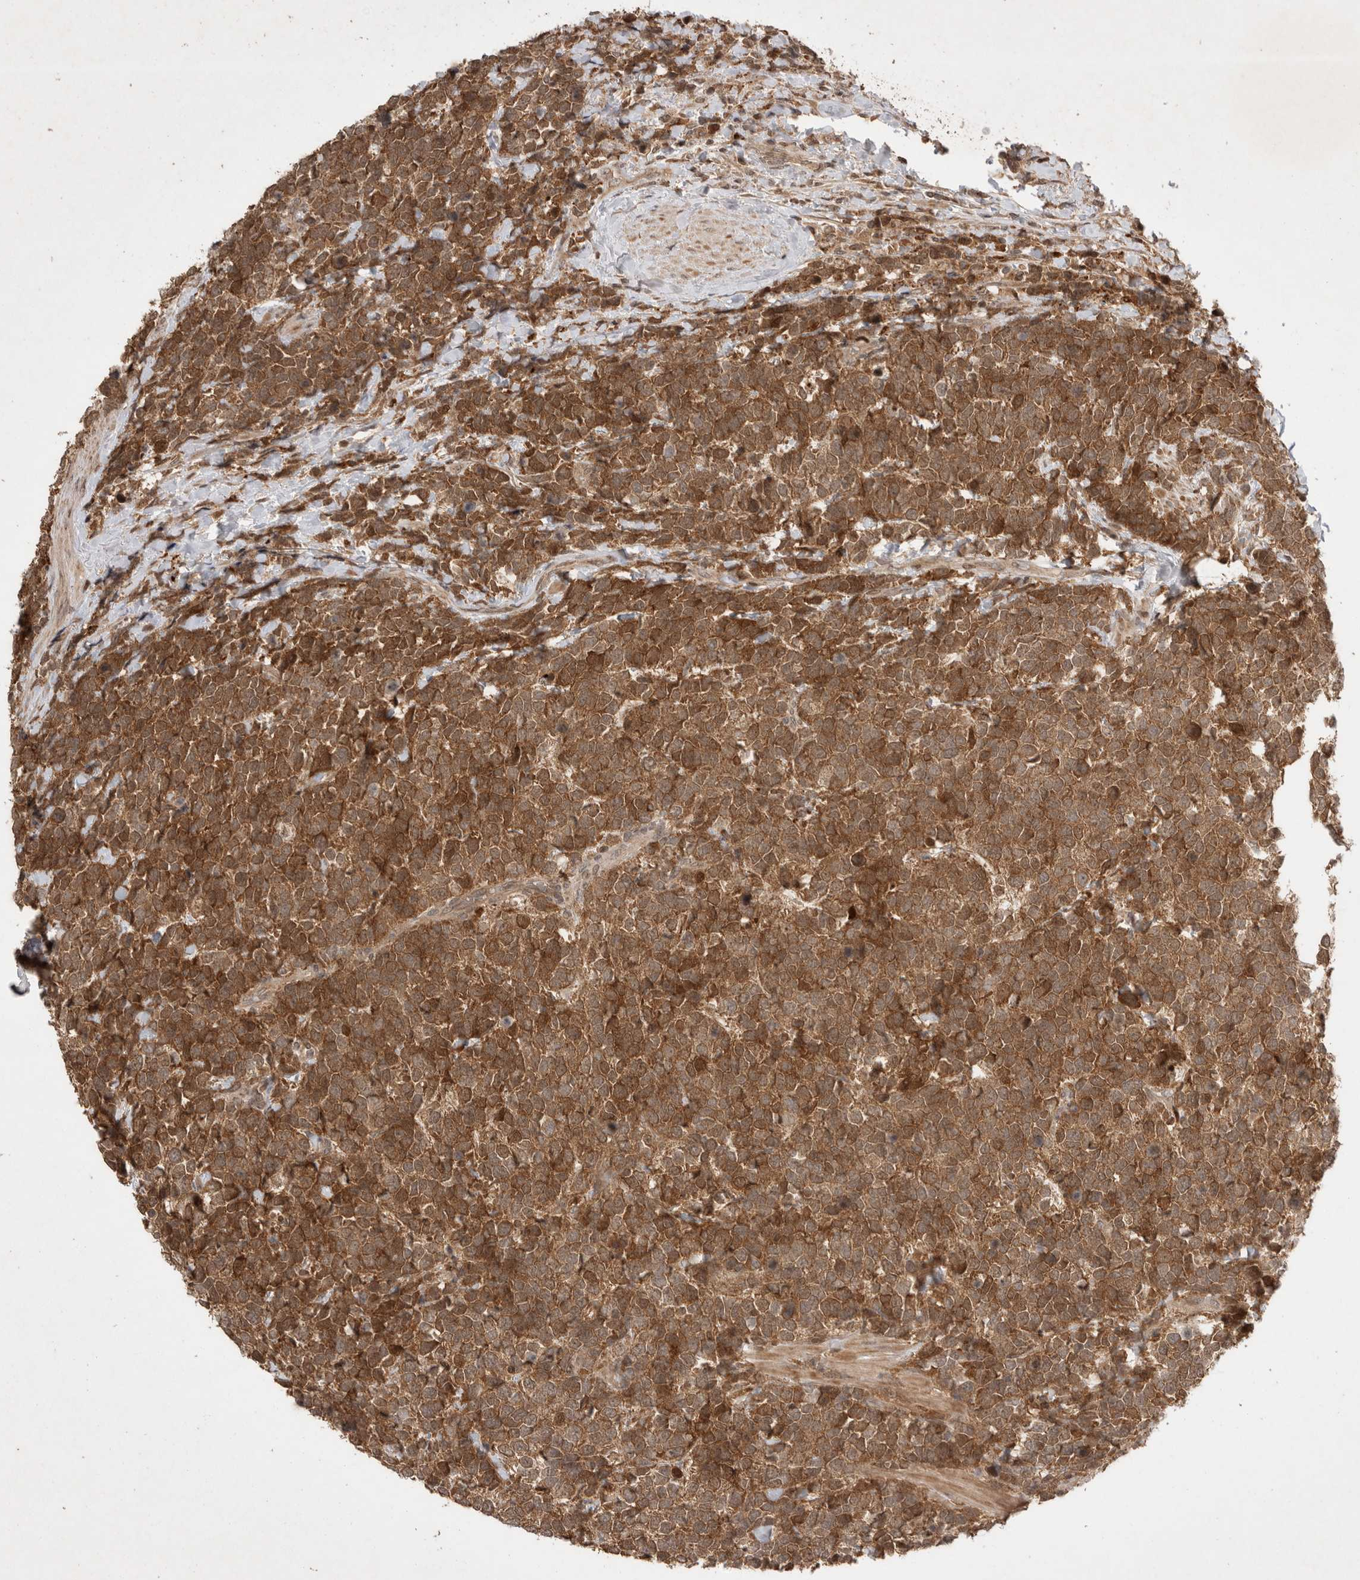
{"staining": {"intensity": "strong", "quantity": ">75%", "location": "cytoplasmic/membranous"}, "tissue": "urothelial cancer", "cell_type": "Tumor cells", "image_type": "cancer", "snomed": [{"axis": "morphology", "description": "Urothelial carcinoma, High grade"}, {"axis": "topography", "description": "Urinary bladder"}], "caption": "Urothelial cancer stained with a brown dye demonstrates strong cytoplasmic/membranous positive staining in approximately >75% of tumor cells.", "gene": "FAM221A", "patient": {"sex": "female", "age": 82}}